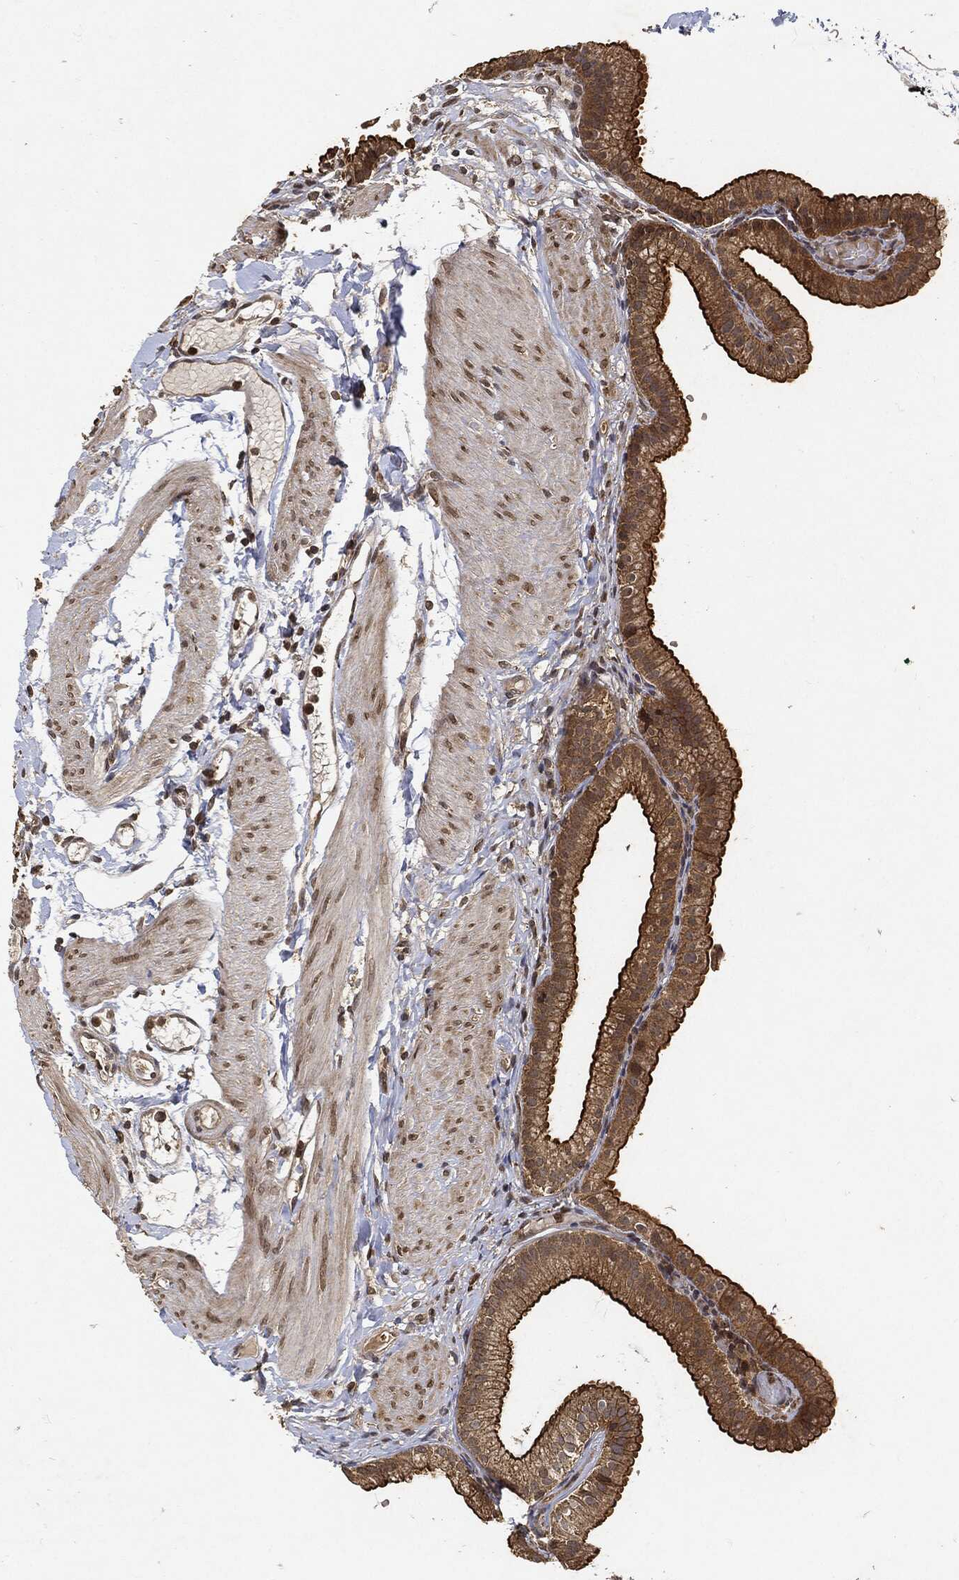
{"staining": {"intensity": "moderate", "quantity": ">75%", "location": "cytoplasmic/membranous"}, "tissue": "gallbladder", "cell_type": "Glandular cells", "image_type": "normal", "snomed": [{"axis": "morphology", "description": "Normal tissue, NOS"}, {"axis": "topography", "description": "Gallbladder"}, {"axis": "topography", "description": "Peripheral nerve tissue"}], "caption": "High-power microscopy captured an IHC photomicrograph of normal gallbladder, revealing moderate cytoplasmic/membranous expression in about >75% of glandular cells.", "gene": "ZNF226", "patient": {"sex": "female", "age": 45}}